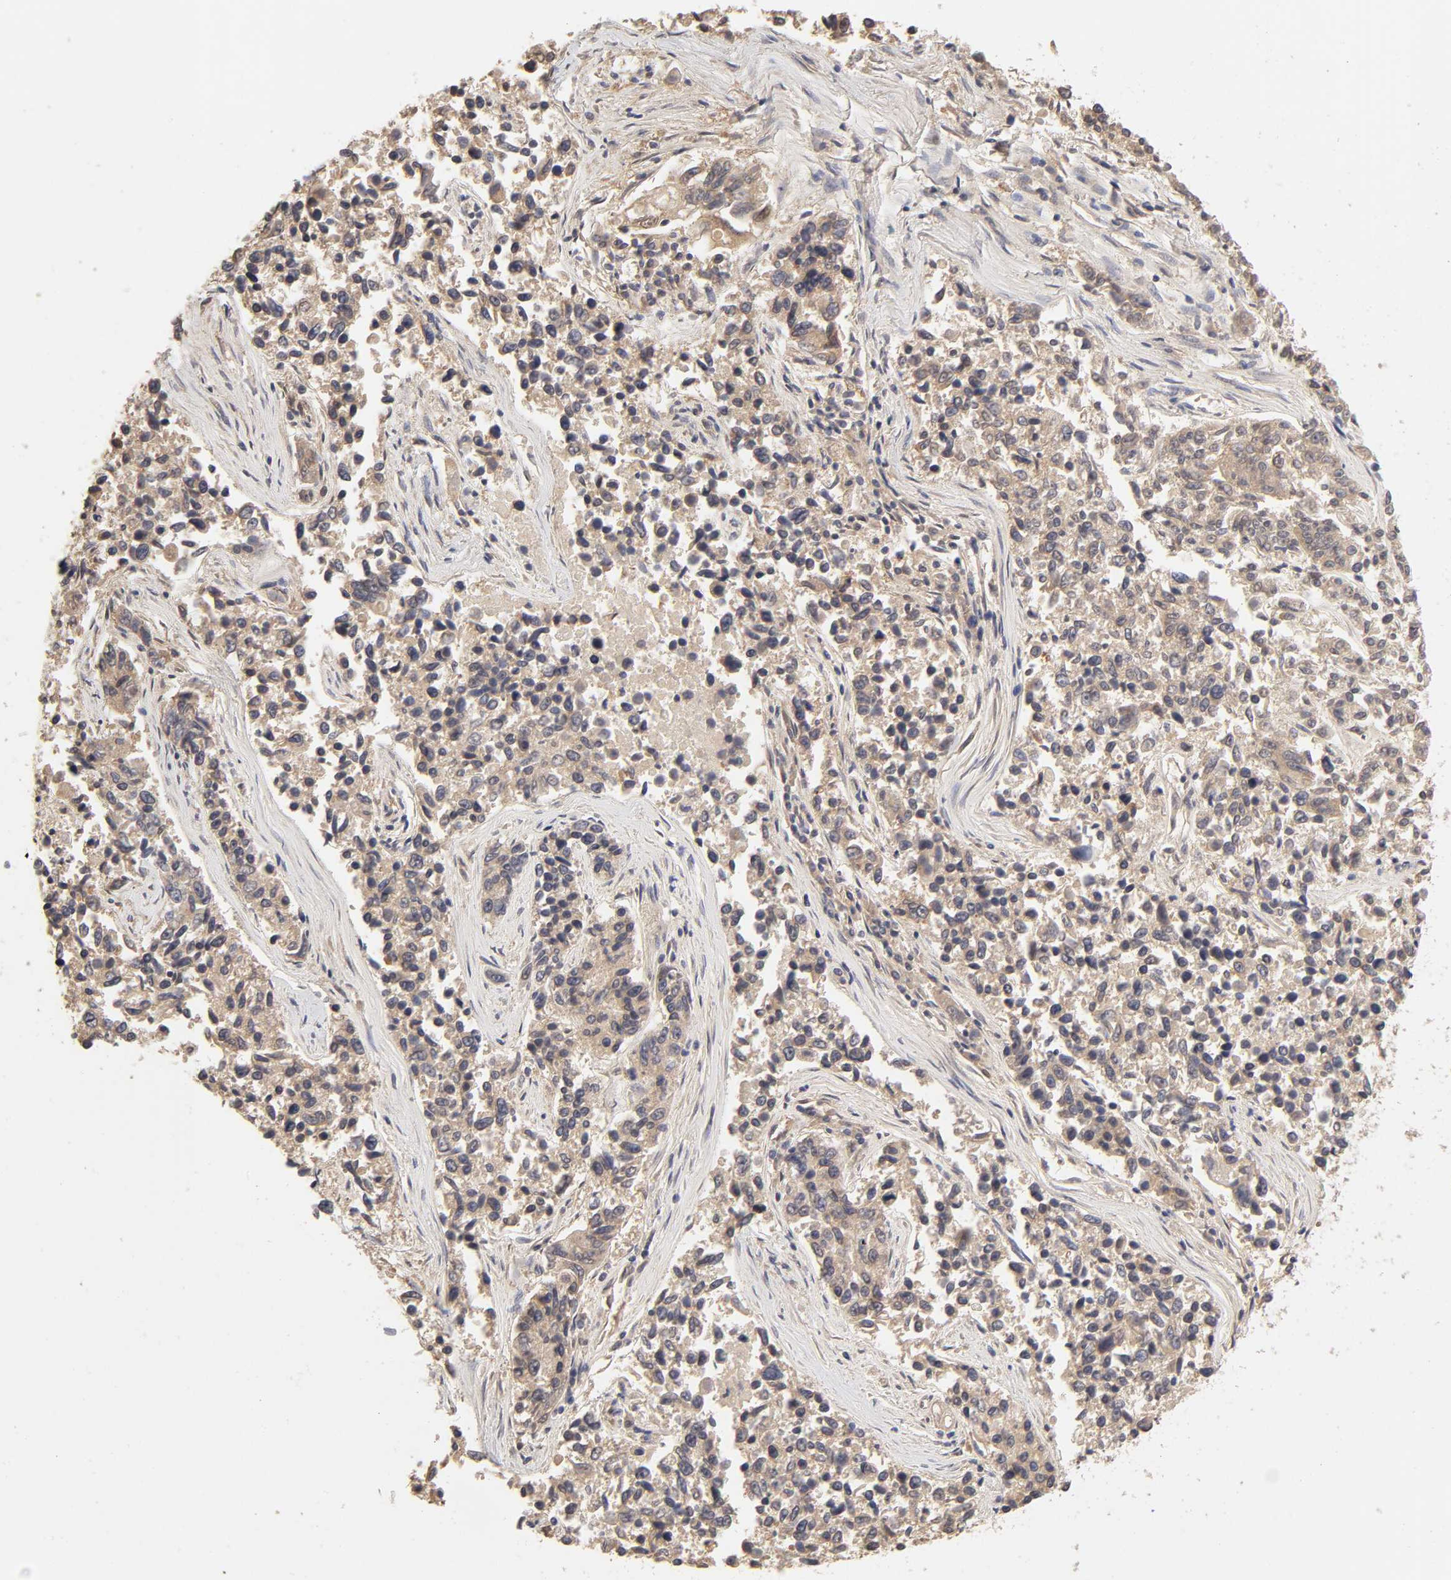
{"staining": {"intensity": "moderate", "quantity": ">75%", "location": "cytoplasmic/membranous"}, "tissue": "lung cancer", "cell_type": "Tumor cells", "image_type": "cancer", "snomed": [{"axis": "morphology", "description": "Adenocarcinoma, NOS"}, {"axis": "topography", "description": "Lung"}], "caption": "IHC of lung cancer exhibits medium levels of moderate cytoplasmic/membranous positivity in about >75% of tumor cells.", "gene": "MAPK1", "patient": {"sex": "male", "age": 84}}